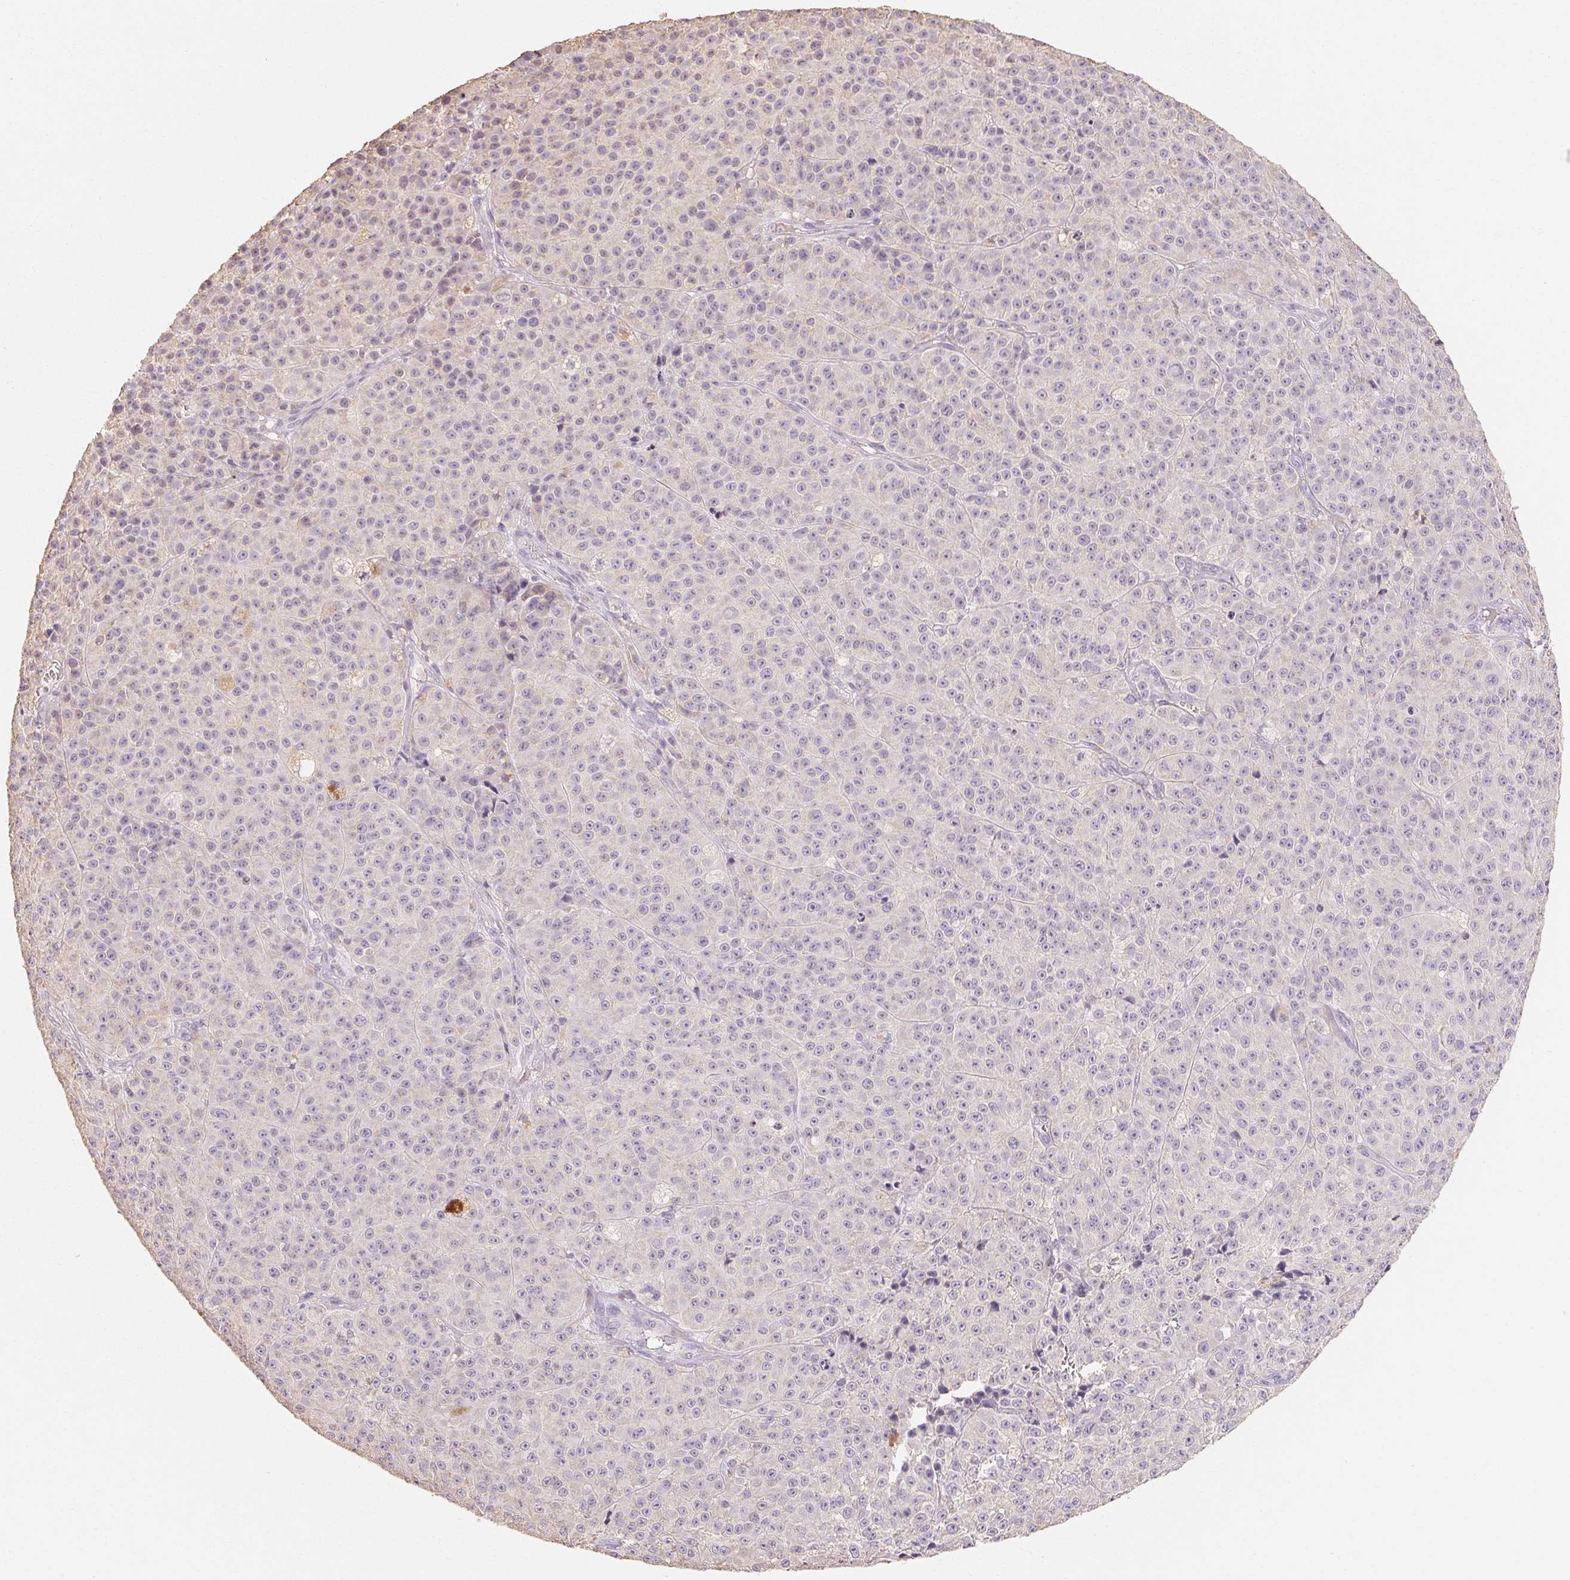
{"staining": {"intensity": "weak", "quantity": "<25%", "location": "cytoplasmic/membranous"}, "tissue": "melanoma", "cell_type": "Tumor cells", "image_type": "cancer", "snomed": [{"axis": "morphology", "description": "Malignant melanoma, NOS"}, {"axis": "topography", "description": "Skin"}], "caption": "DAB (3,3'-diaminobenzidine) immunohistochemical staining of human melanoma displays no significant positivity in tumor cells. (DAB (3,3'-diaminobenzidine) IHC with hematoxylin counter stain).", "gene": "MAP7D2", "patient": {"sex": "female", "age": 58}}